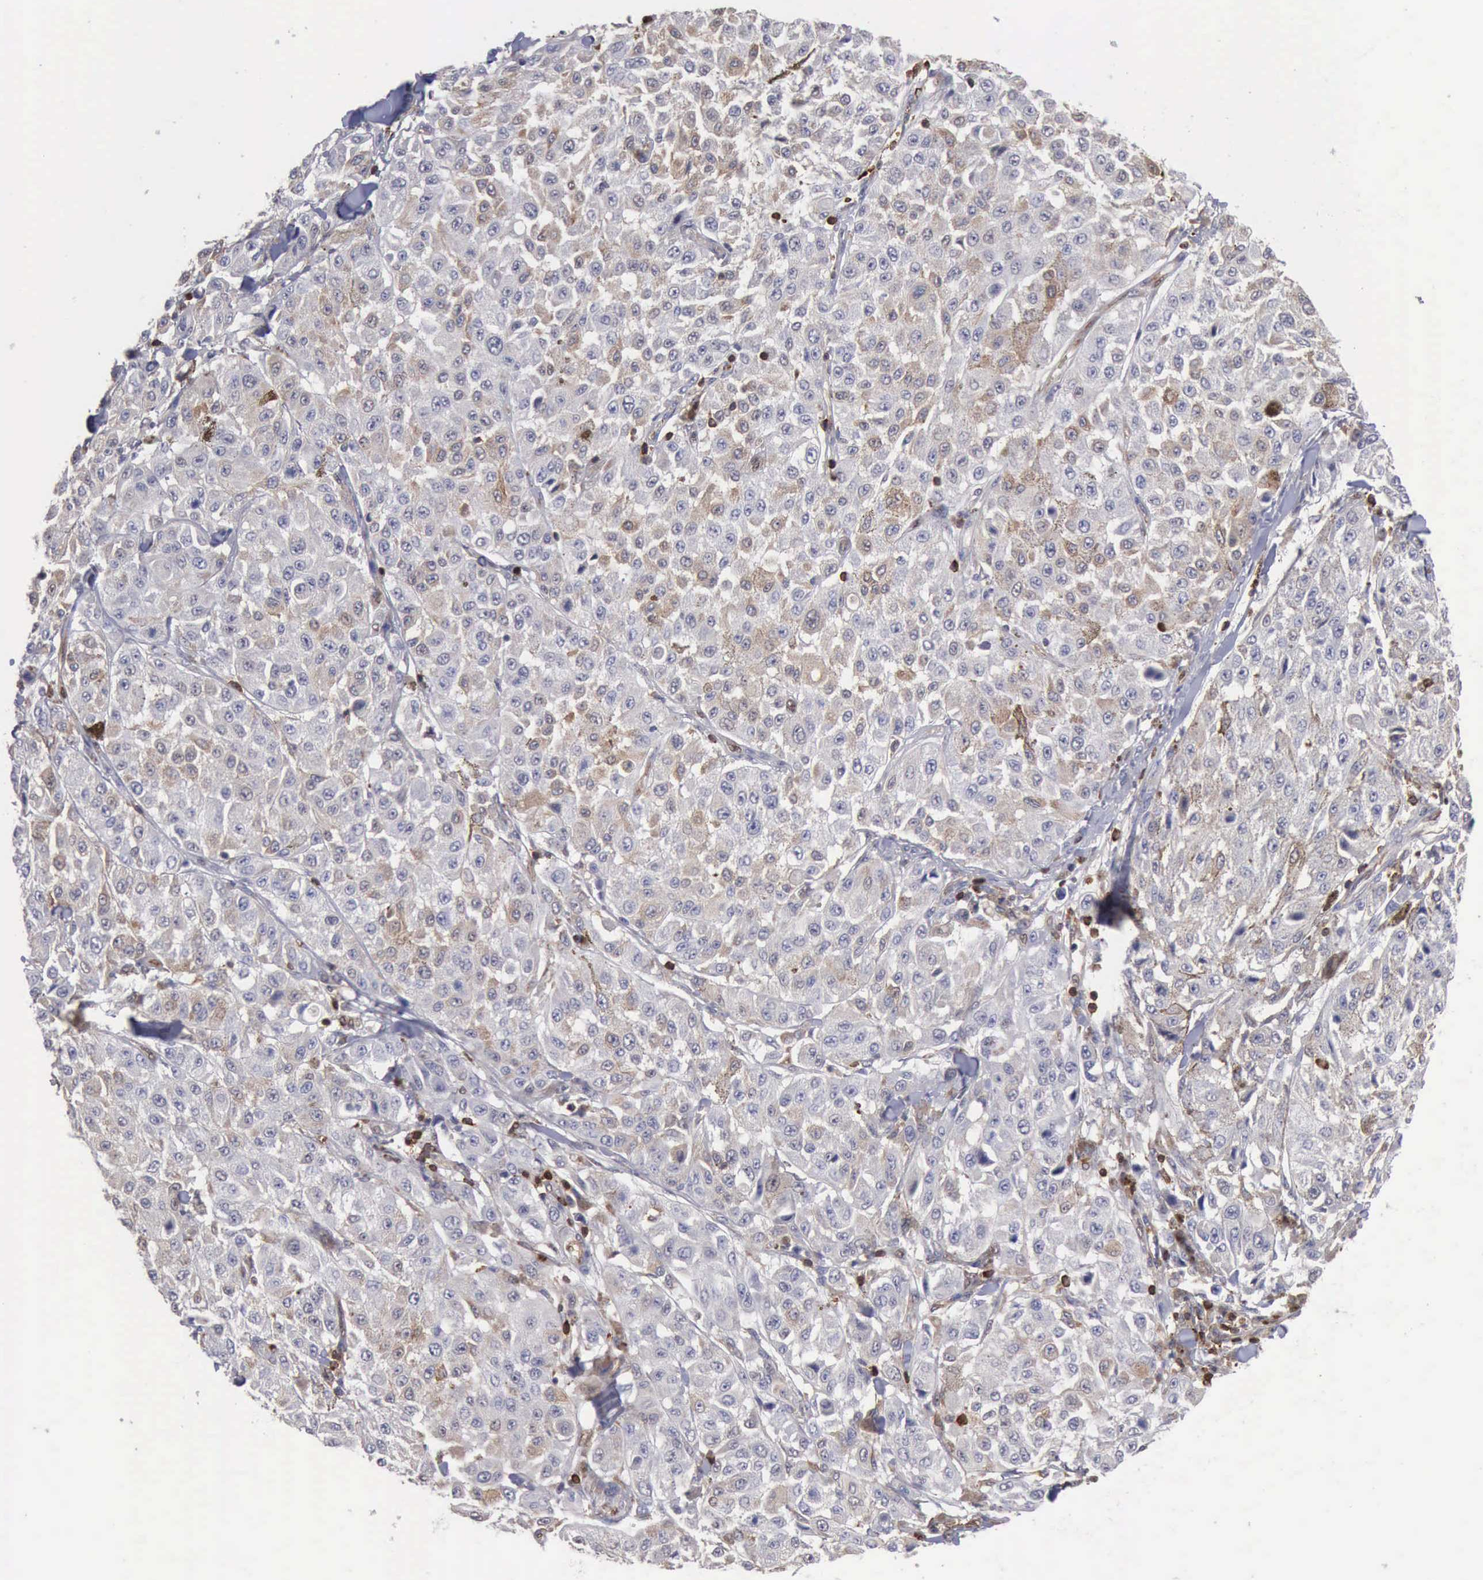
{"staining": {"intensity": "weak", "quantity": "25%-75%", "location": "cytoplasmic/membranous,nuclear"}, "tissue": "melanoma", "cell_type": "Tumor cells", "image_type": "cancer", "snomed": [{"axis": "morphology", "description": "Malignant melanoma, NOS"}, {"axis": "topography", "description": "Skin"}], "caption": "IHC of human malignant melanoma exhibits low levels of weak cytoplasmic/membranous and nuclear staining in approximately 25%-75% of tumor cells. The staining is performed using DAB (3,3'-diaminobenzidine) brown chromogen to label protein expression. The nuclei are counter-stained blue using hematoxylin.", "gene": "PDCD4", "patient": {"sex": "female", "age": 64}}